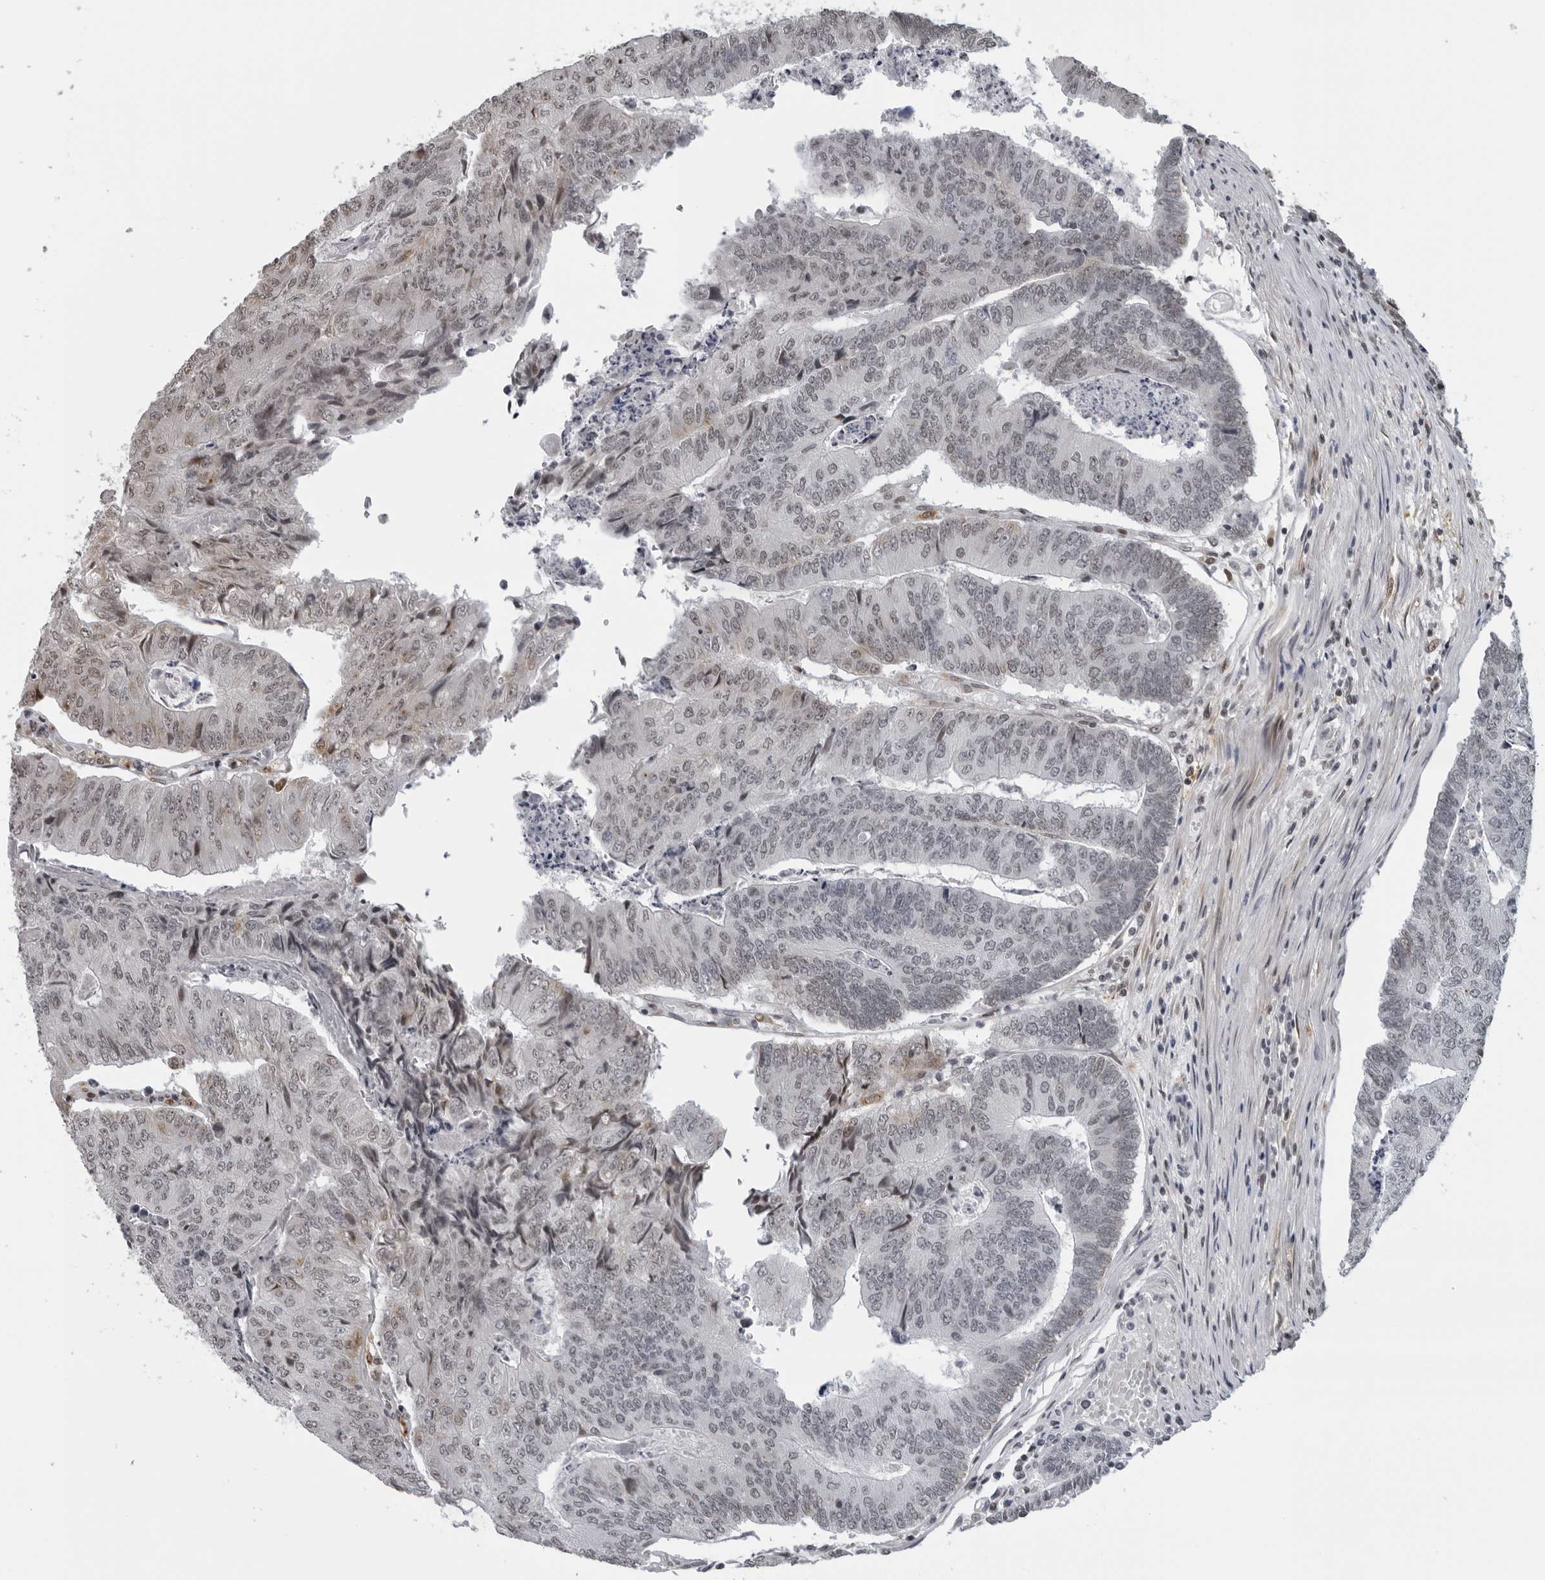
{"staining": {"intensity": "weak", "quantity": "25%-75%", "location": "nuclear"}, "tissue": "colorectal cancer", "cell_type": "Tumor cells", "image_type": "cancer", "snomed": [{"axis": "morphology", "description": "Adenocarcinoma, NOS"}, {"axis": "topography", "description": "Colon"}], "caption": "Protein expression analysis of human colorectal cancer reveals weak nuclear expression in approximately 25%-75% of tumor cells.", "gene": "MAF", "patient": {"sex": "female", "age": 67}}